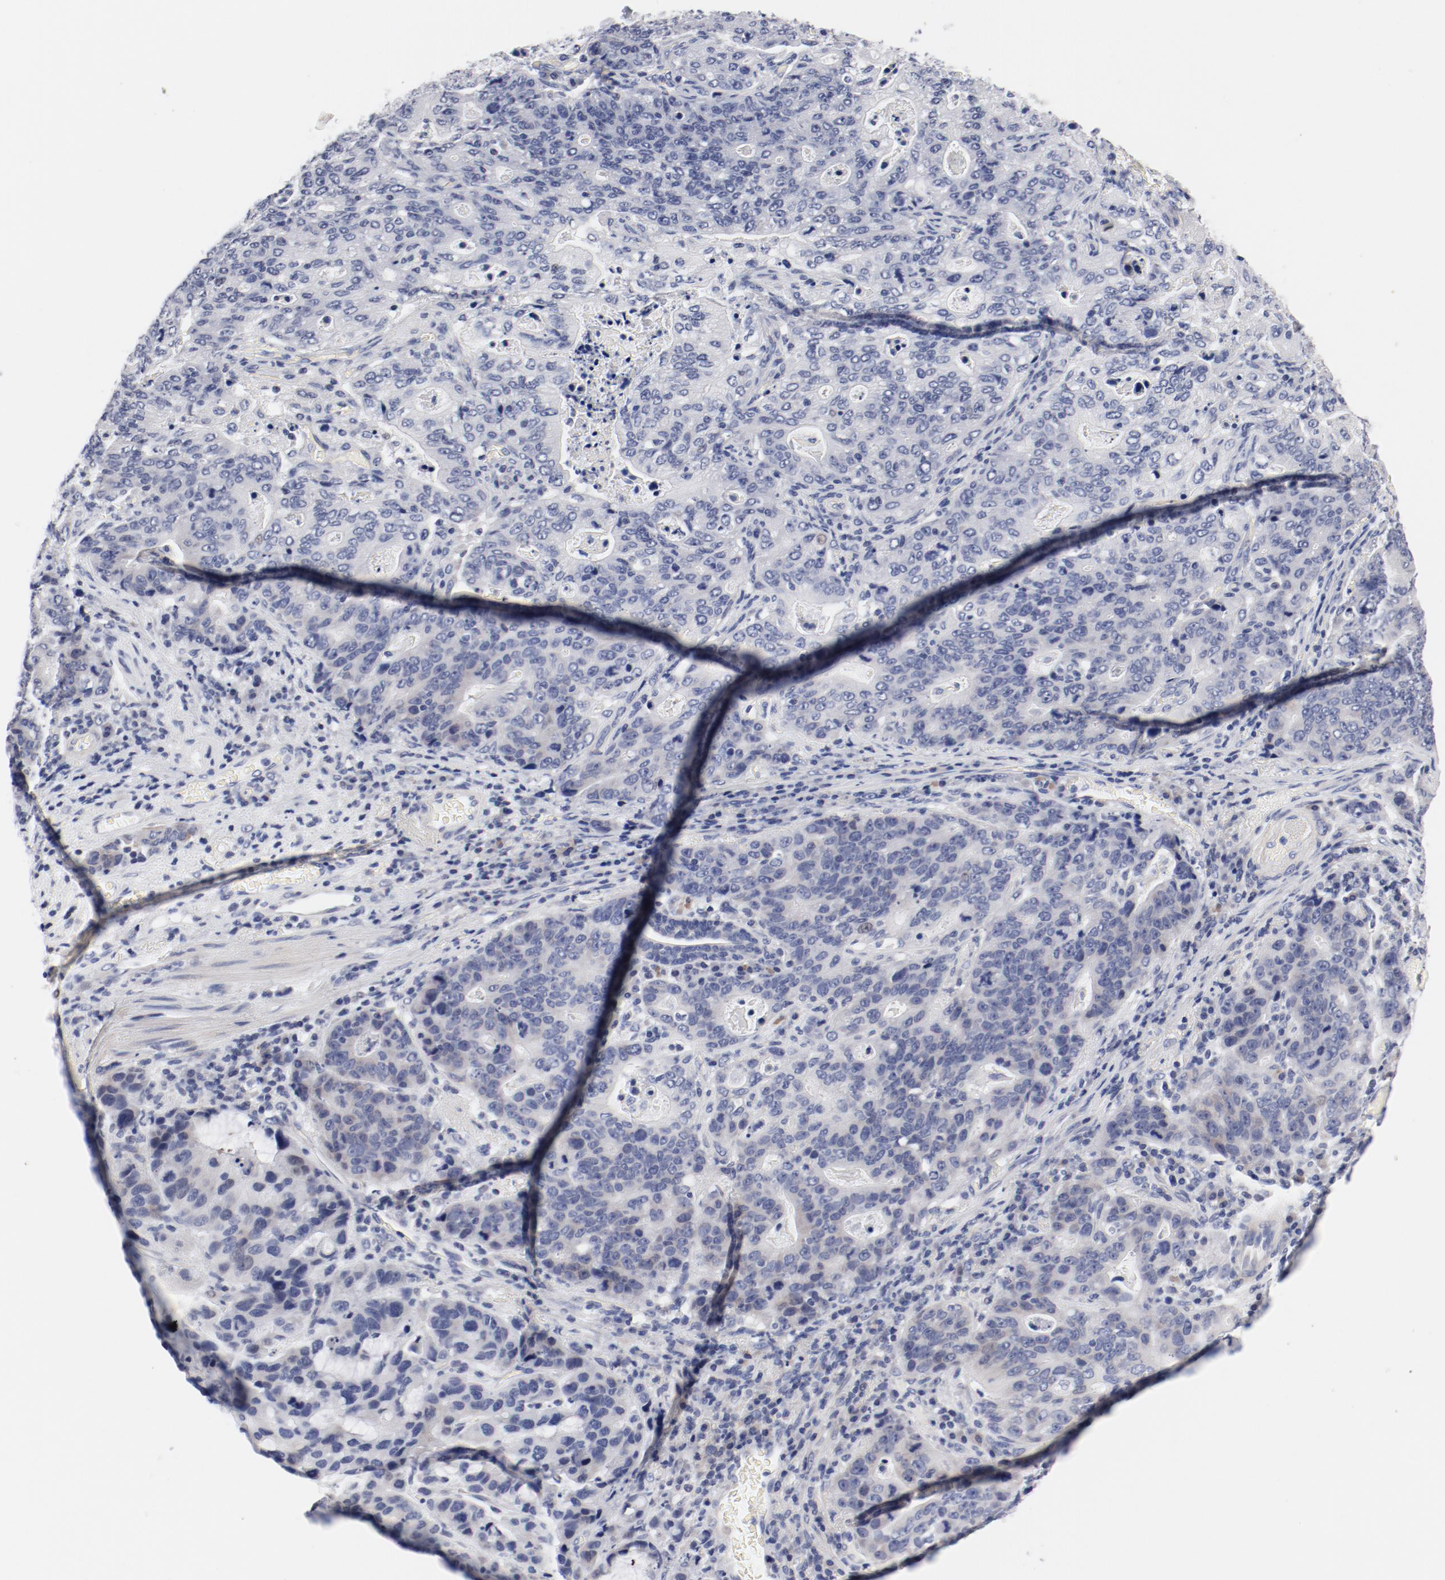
{"staining": {"intensity": "negative", "quantity": "none", "location": "none"}, "tissue": "stomach cancer", "cell_type": "Tumor cells", "image_type": "cancer", "snomed": [{"axis": "morphology", "description": "Adenocarcinoma, NOS"}, {"axis": "topography", "description": "Esophagus"}, {"axis": "topography", "description": "Stomach"}], "caption": "The histopathology image demonstrates no significant expression in tumor cells of stomach adenocarcinoma.", "gene": "KCNK13", "patient": {"sex": "male", "age": 74}}